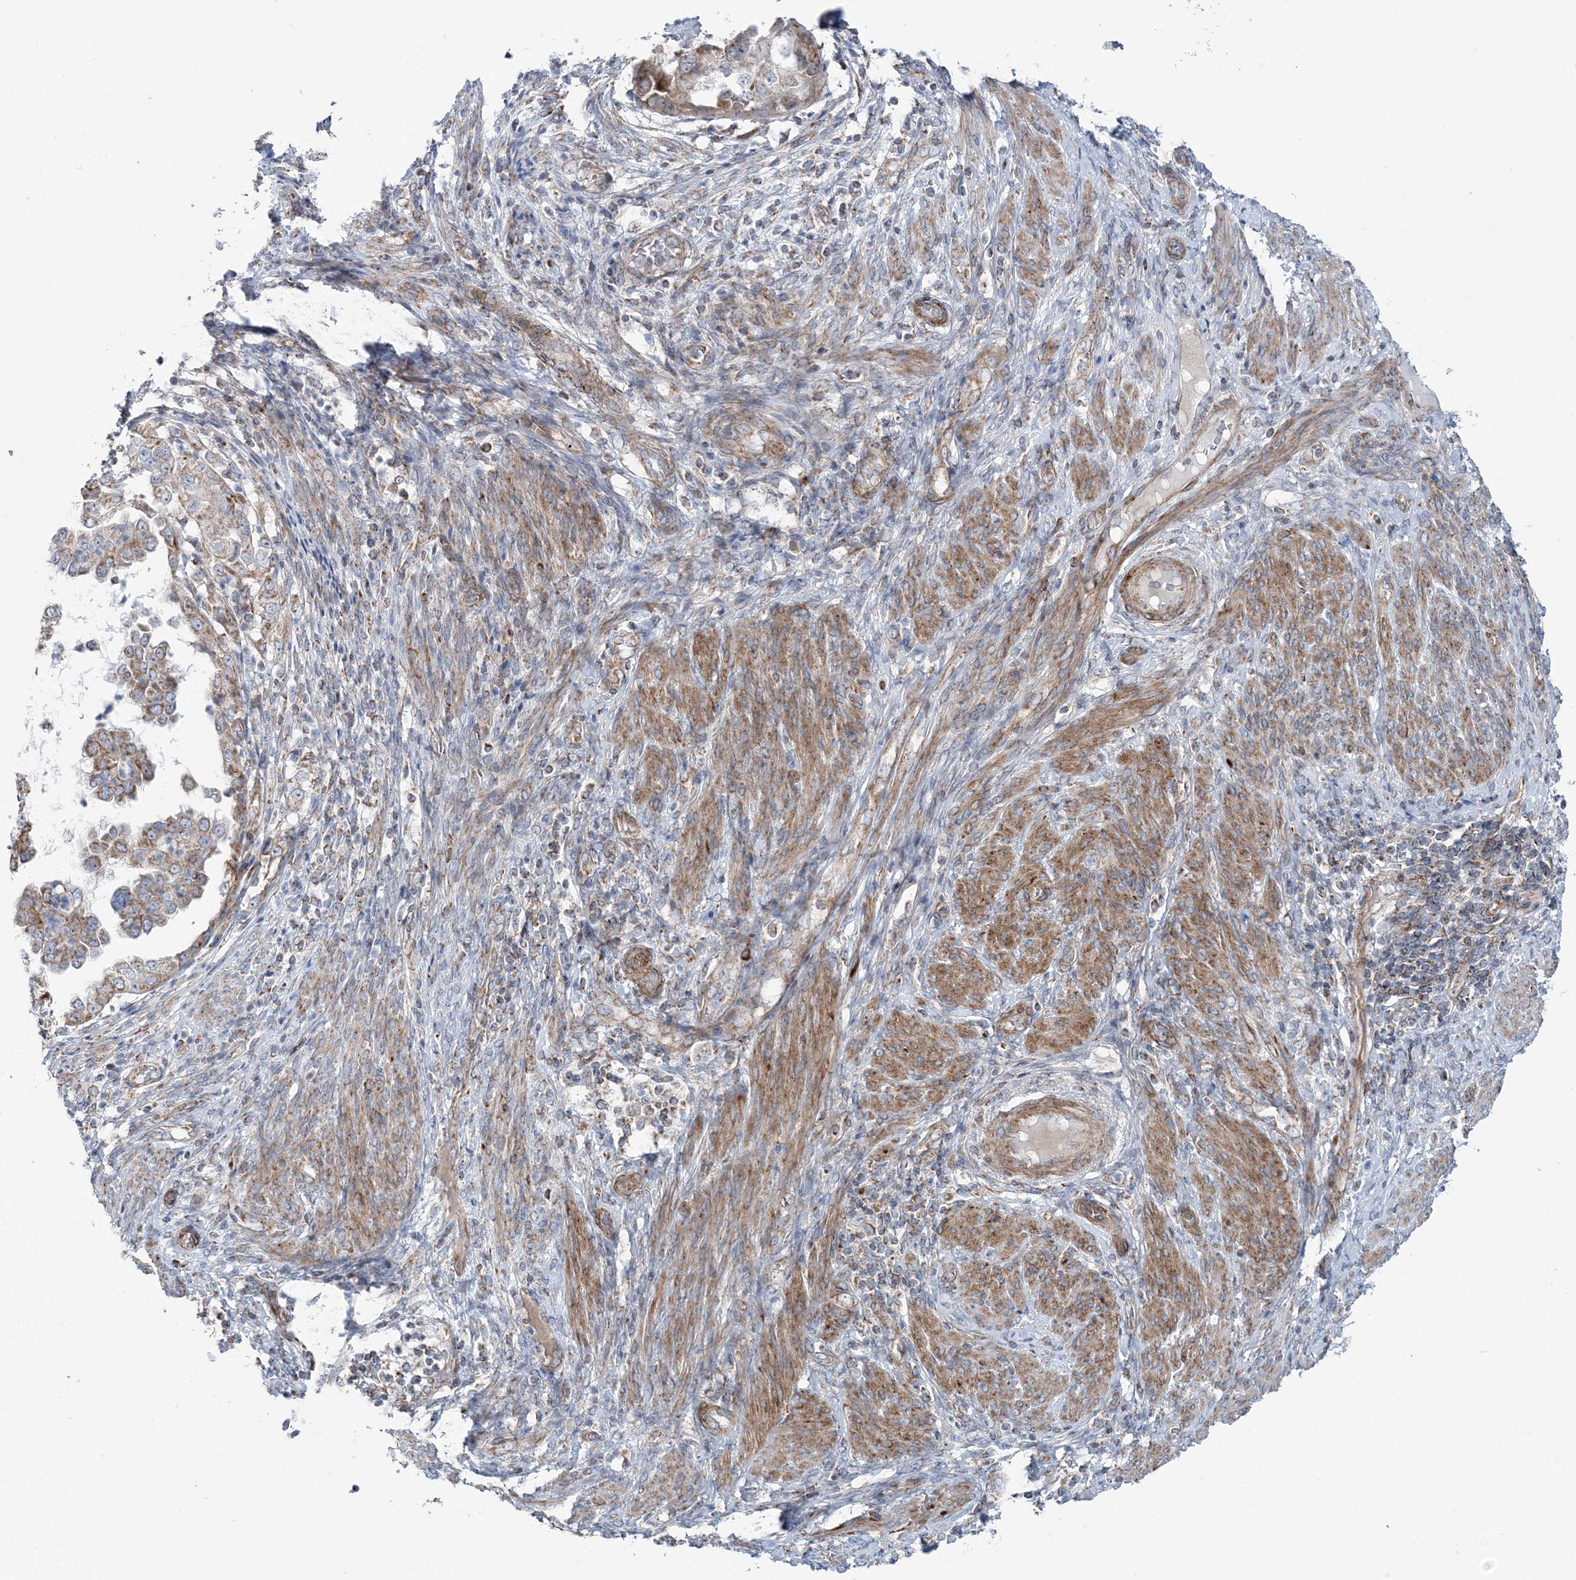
{"staining": {"intensity": "moderate", "quantity": ">75%", "location": "cytoplasmic/membranous"}, "tissue": "endometrial cancer", "cell_type": "Tumor cells", "image_type": "cancer", "snomed": [{"axis": "morphology", "description": "Adenocarcinoma, NOS"}, {"axis": "topography", "description": "Endometrium"}], "caption": "Tumor cells reveal medium levels of moderate cytoplasmic/membranous staining in about >75% of cells in endometrial cancer.", "gene": "OPA1", "patient": {"sex": "female", "age": 85}}